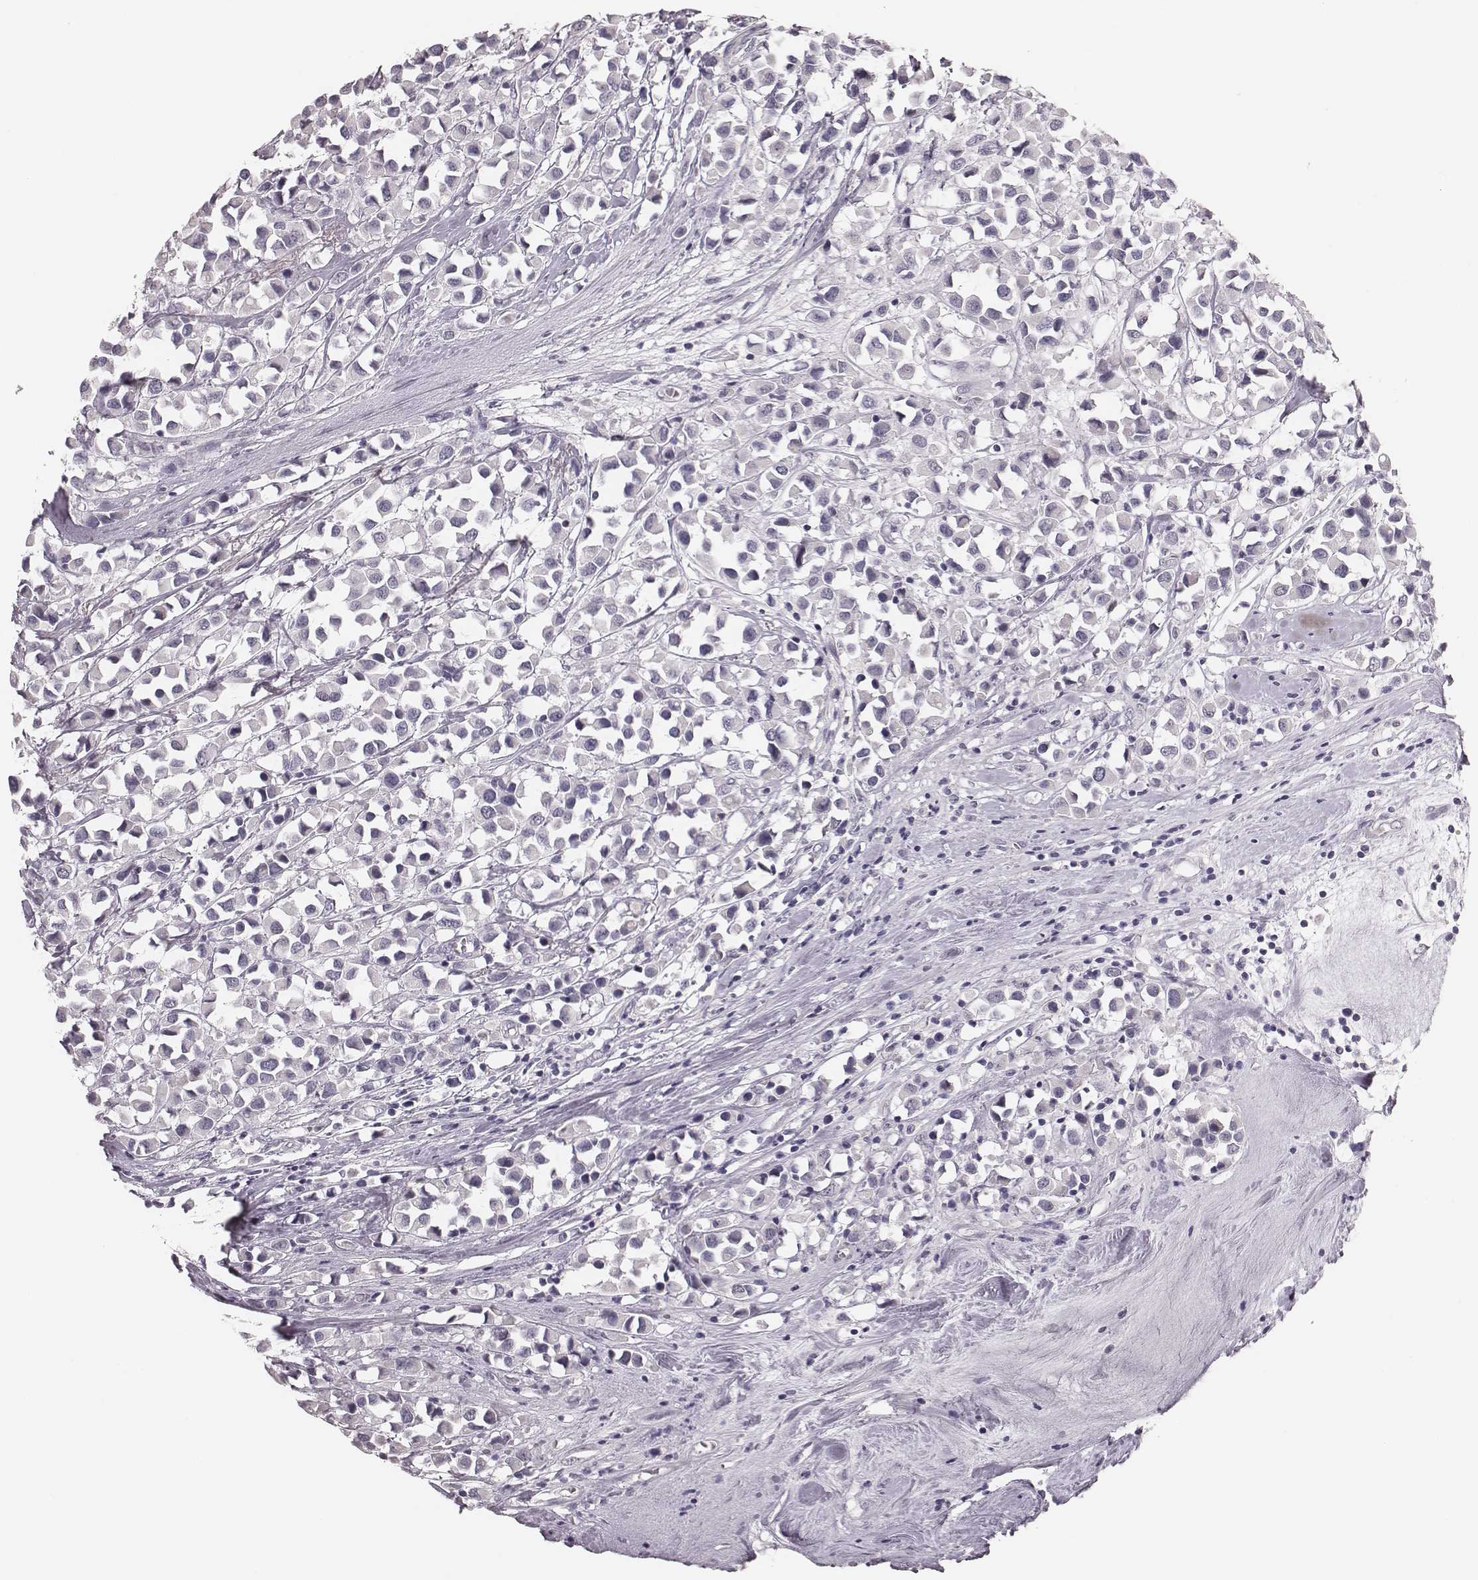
{"staining": {"intensity": "negative", "quantity": "none", "location": "none"}, "tissue": "breast cancer", "cell_type": "Tumor cells", "image_type": "cancer", "snomed": [{"axis": "morphology", "description": "Duct carcinoma"}, {"axis": "topography", "description": "Breast"}], "caption": "Intraductal carcinoma (breast) was stained to show a protein in brown. There is no significant expression in tumor cells.", "gene": "CSHL1", "patient": {"sex": "female", "age": 61}}